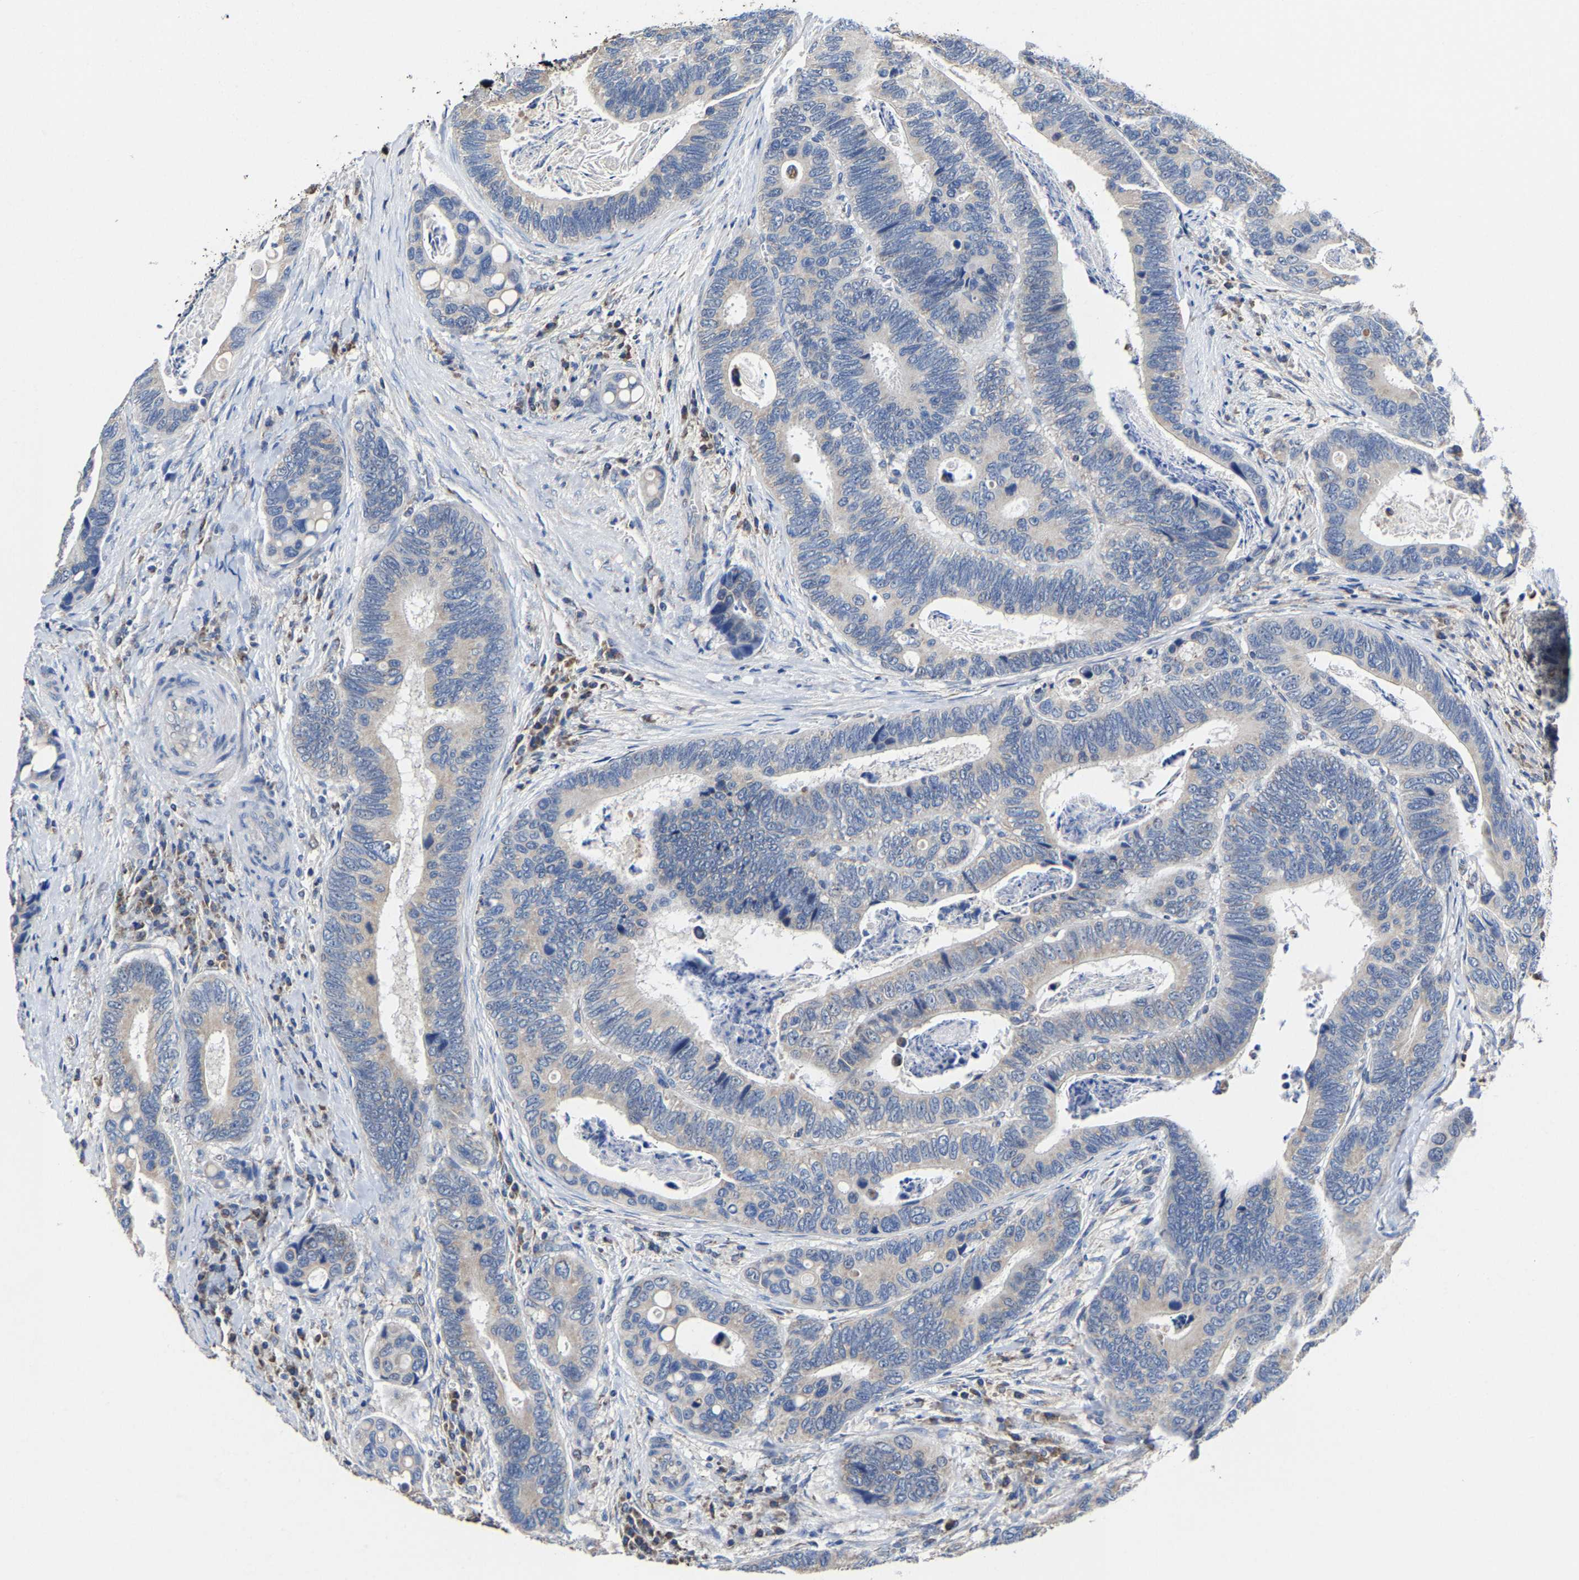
{"staining": {"intensity": "negative", "quantity": "none", "location": "none"}, "tissue": "colorectal cancer", "cell_type": "Tumor cells", "image_type": "cancer", "snomed": [{"axis": "morphology", "description": "Inflammation, NOS"}, {"axis": "morphology", "description": "Adenocarcinoma, NOS"}, {"axis": "topography", "description": "Colon"}], "caption": "Image shows no significant protein expression in tumor cells of colorectal cancer (adenocarcinoma).", "gene": "ZCCHC7", "patient": {"sex": "male", "age": 72}}